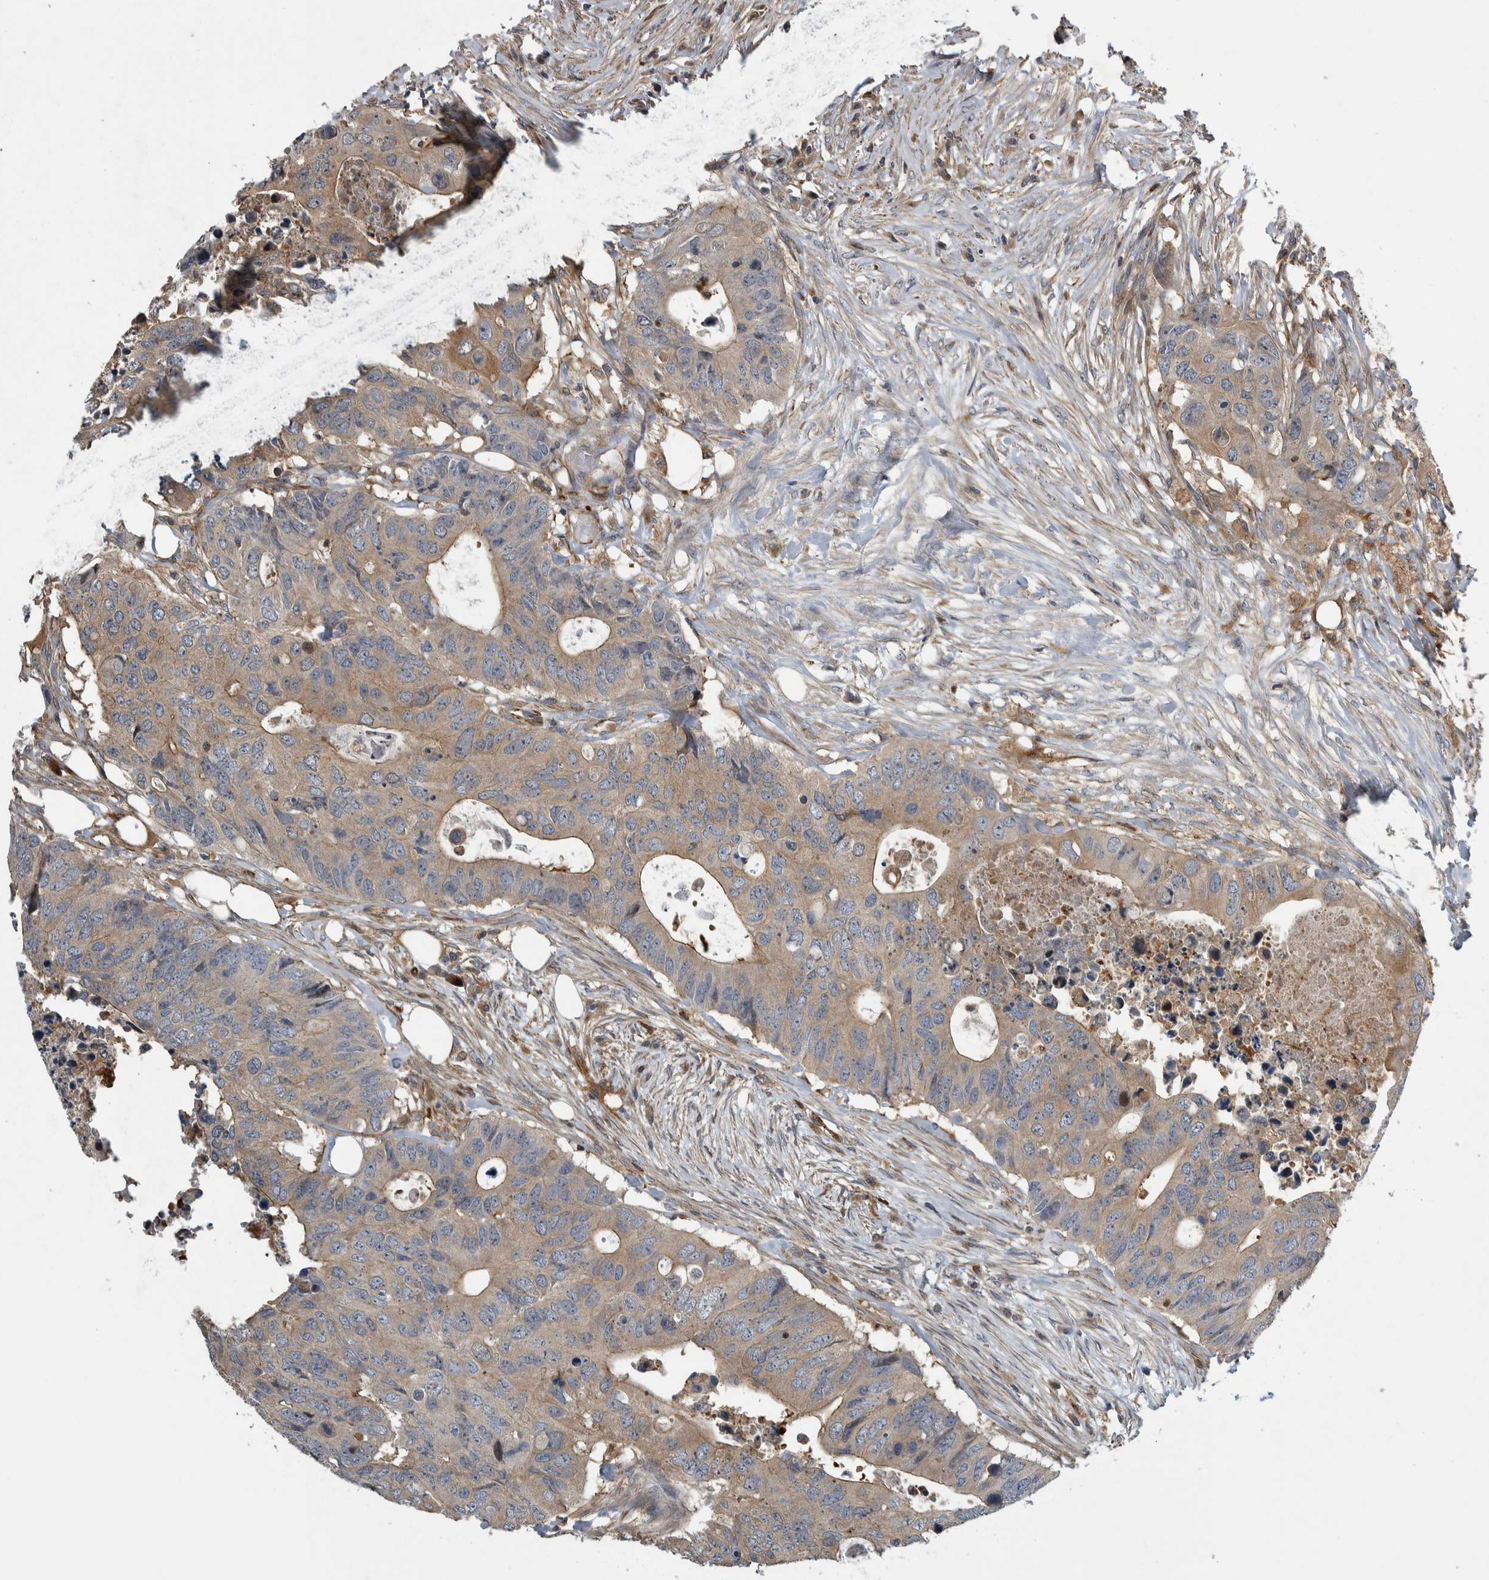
{"staining": {"intensity": "weak", "quantity": ">75%", "location": "cytoplasmic/membranous"}, "tissue": "colorectal cancer", "cell_type": "Tumor cells", "image_type": "cancer", "snomed": [{"axis": "morphology", "description": "Adenocarcinoma, NOS"}, {"axis": "topography", "description": "Colon"}], "caption": "Immunohistochemistry of human colorectal cancer (adenocarcinoma) demonstrates low levels of weak cytoplasmic/membranous staining in about >75% of tumor cells. (Brightfield microscopy of DAB IHC at high magnification).", "gene": "NT5C2", "patient": {"sex": "male", "age": 71}}